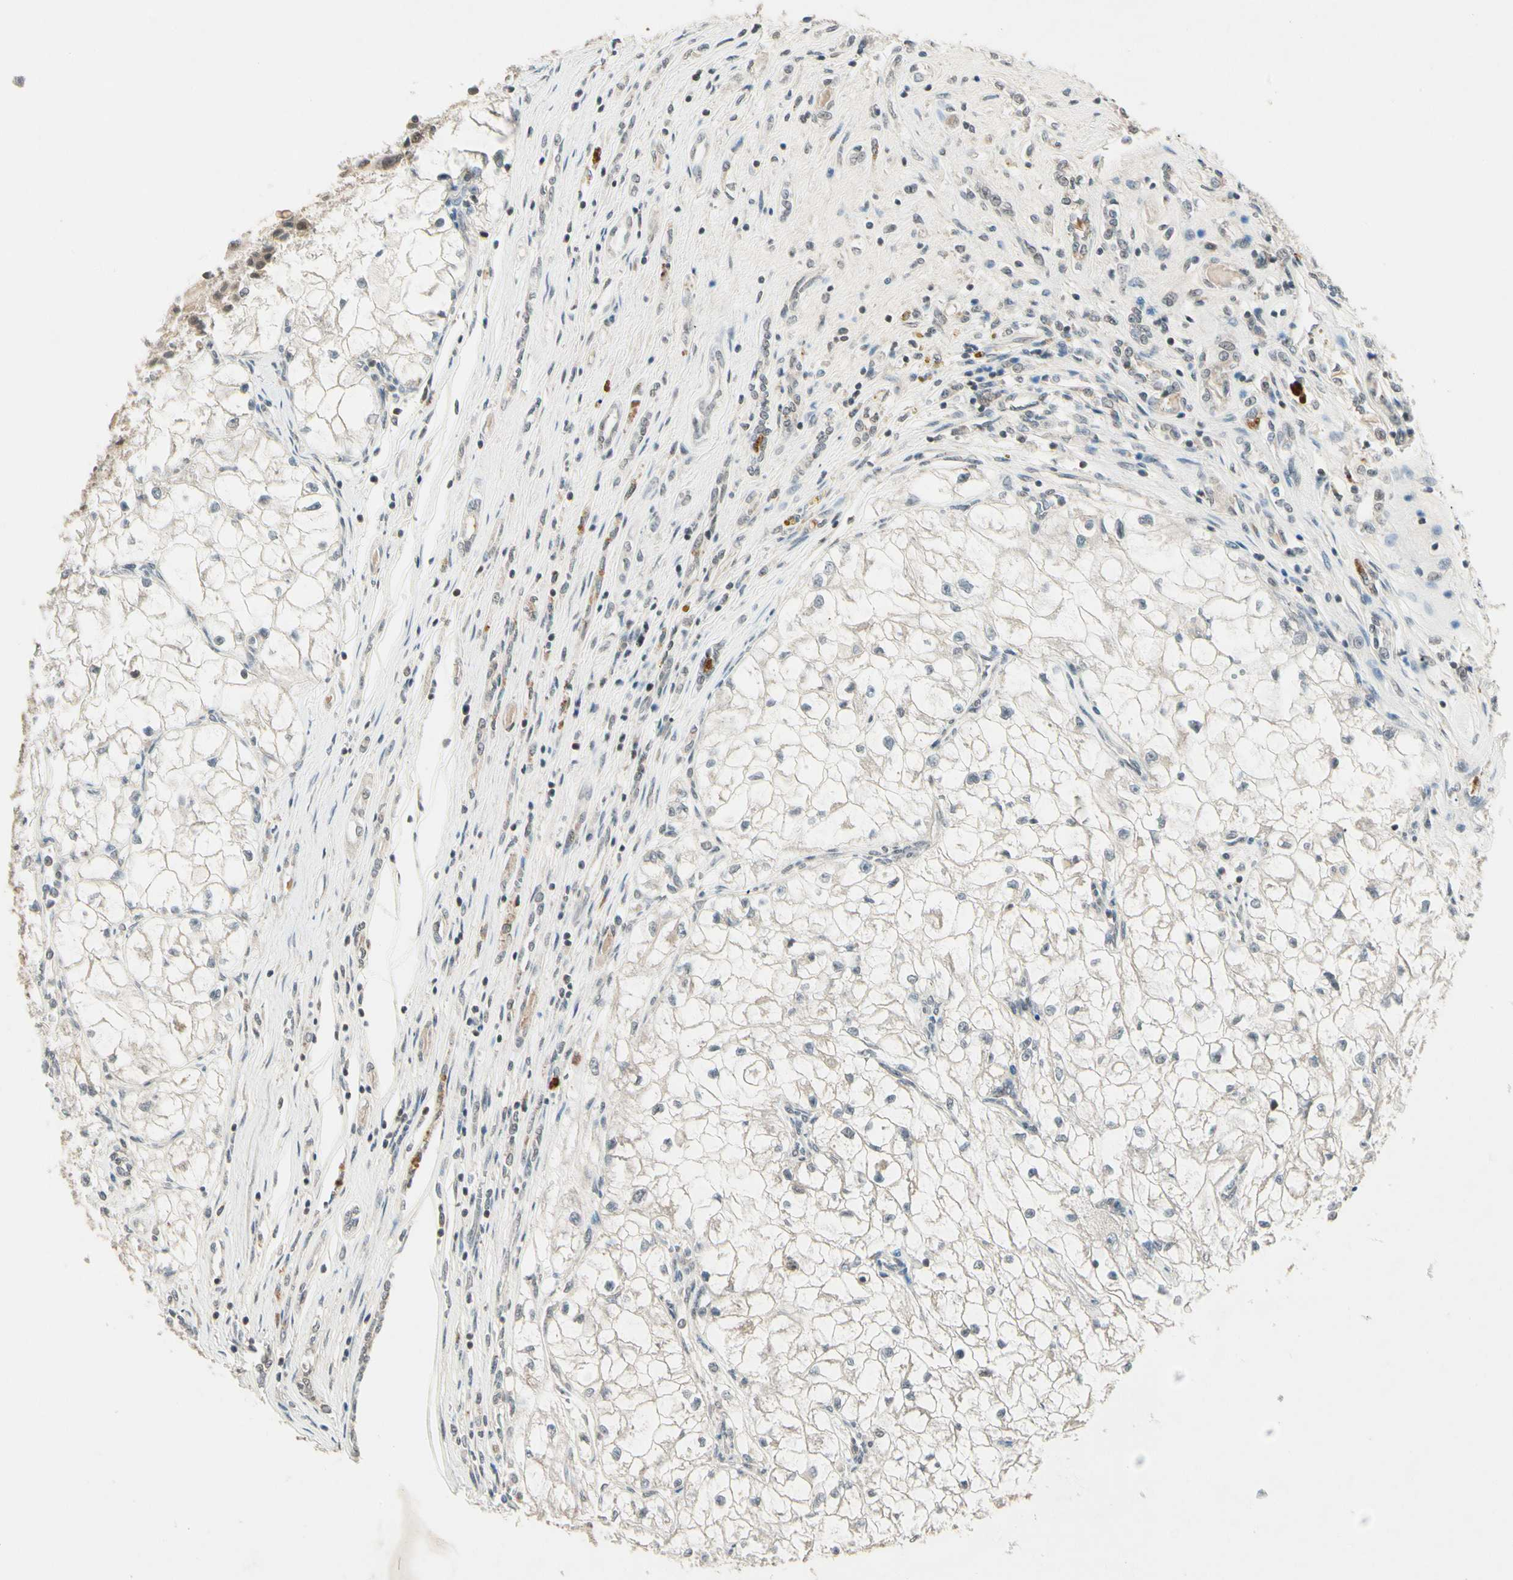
{"staining": {"intensity": "negative", "quantity": "none", "location": "none"}, "tissue": "renal cancer", "cell_type": "Tumor cells", "image_type": "cancer", "snomed": [{"axis": "morphology", "description": "Adenocarcinoma, NOS"}, {"axis": "topography", "description": "Kidney"}], "caption": "High power microscopy image of an immunohistochemistry image of adenocarcinoma (renal), revealing no significant staining in tumor cells.", "gene": "ZSCAN12", "patient": {"sex": "female", "age": 70}}